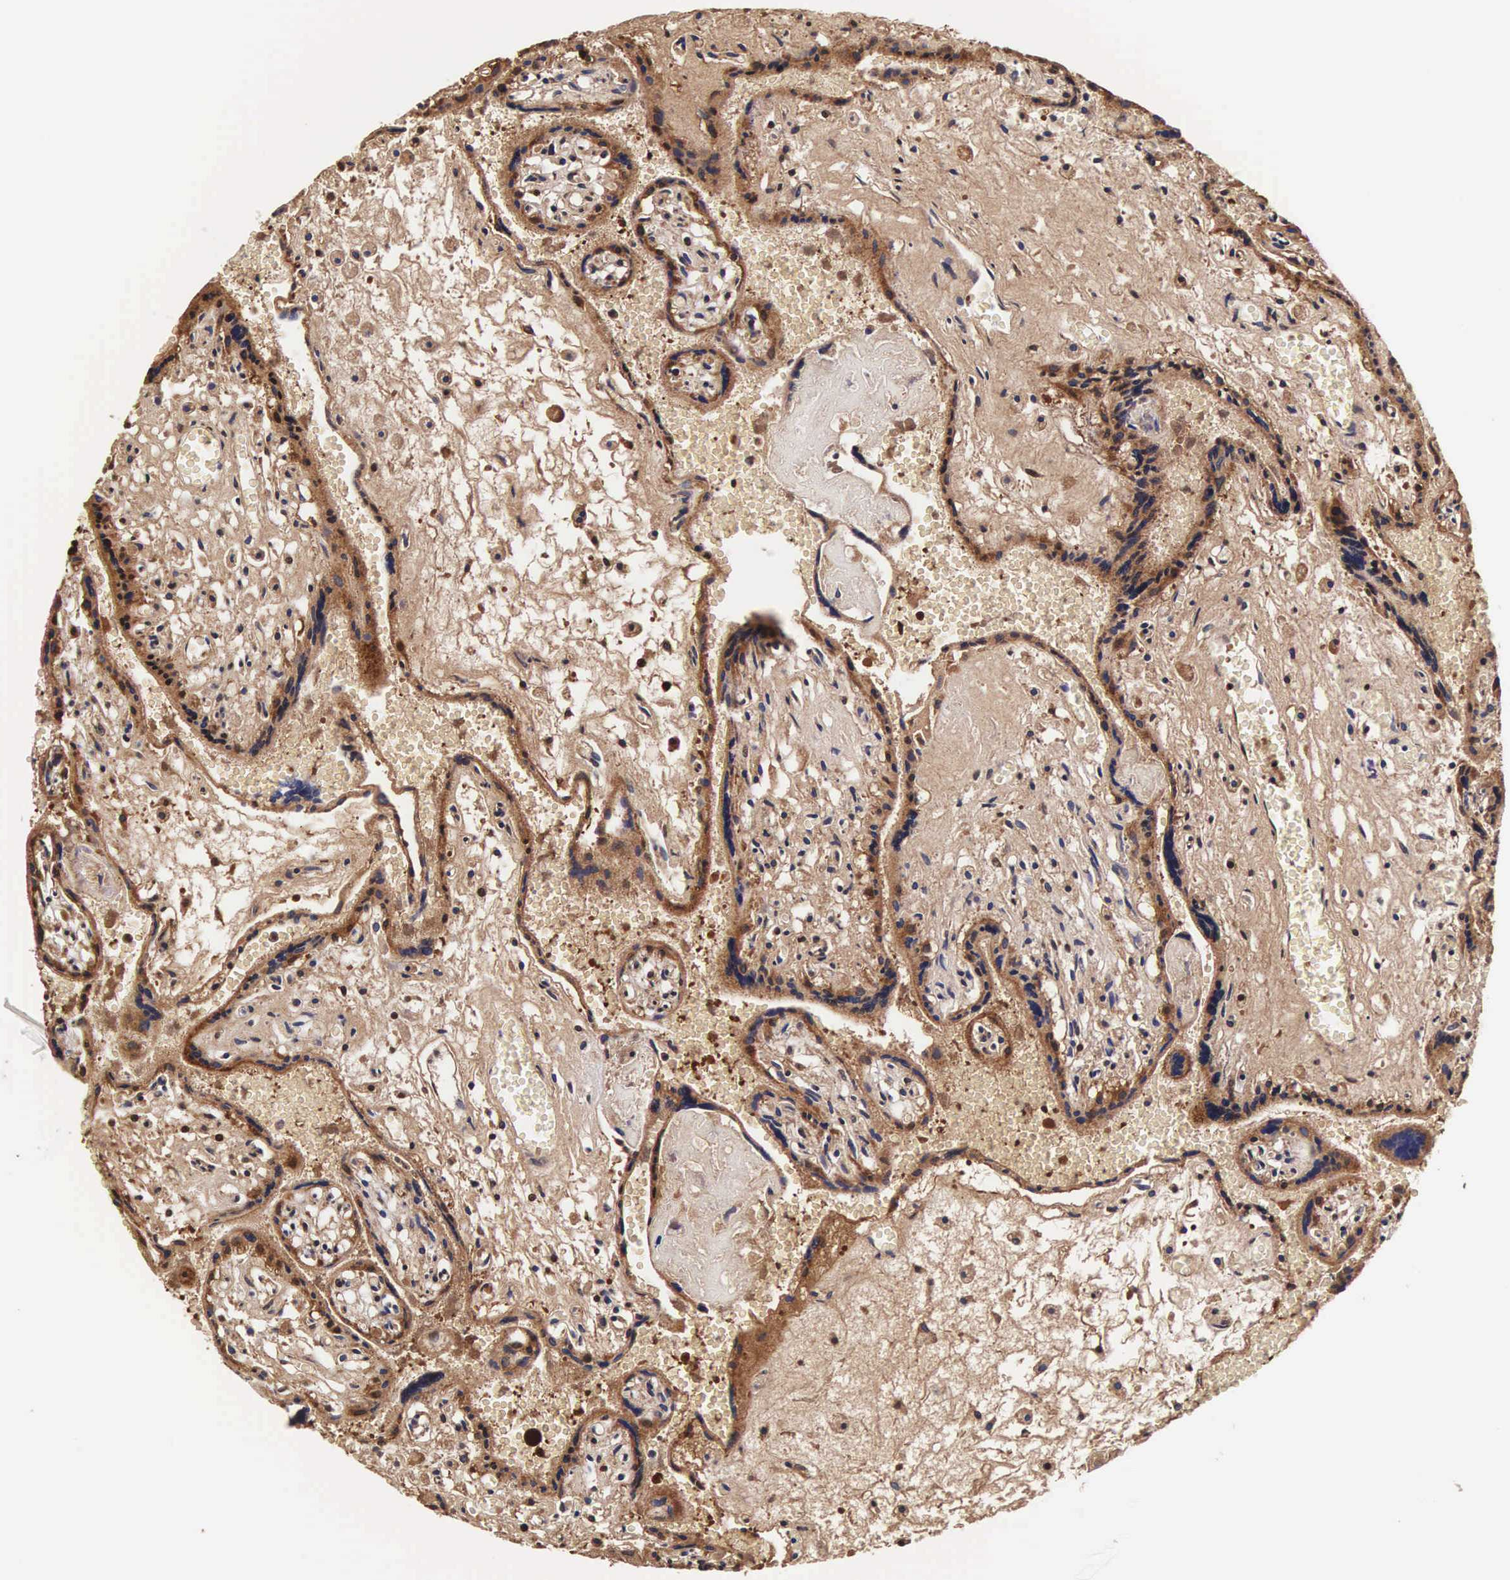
{"staining": {"intensity": "strong", "quantity": ">75%", "location": "cytoplasmic/membranous,nuclear"}, "tissue": "placenta", "cell_type": "Decidual cells", "image_type": "normal", "snomed": [{"axis": "morphology", "description": "Normal tissue, NOS"}, {"axis": "topography", "description": "Placenta"}], "caption": "Decidual cells reveal high levels of strong cytoplasmic/membranous,nuclear expression in approximately >75% of cells in unremarkable human placenta. The staining is performed using DAB brown chromogen to label protein expression. The nuclei are counter-stained blue using hematoxylin.", "gene": "TECPR2", "patient": {"sex": "female", "age": 40}}